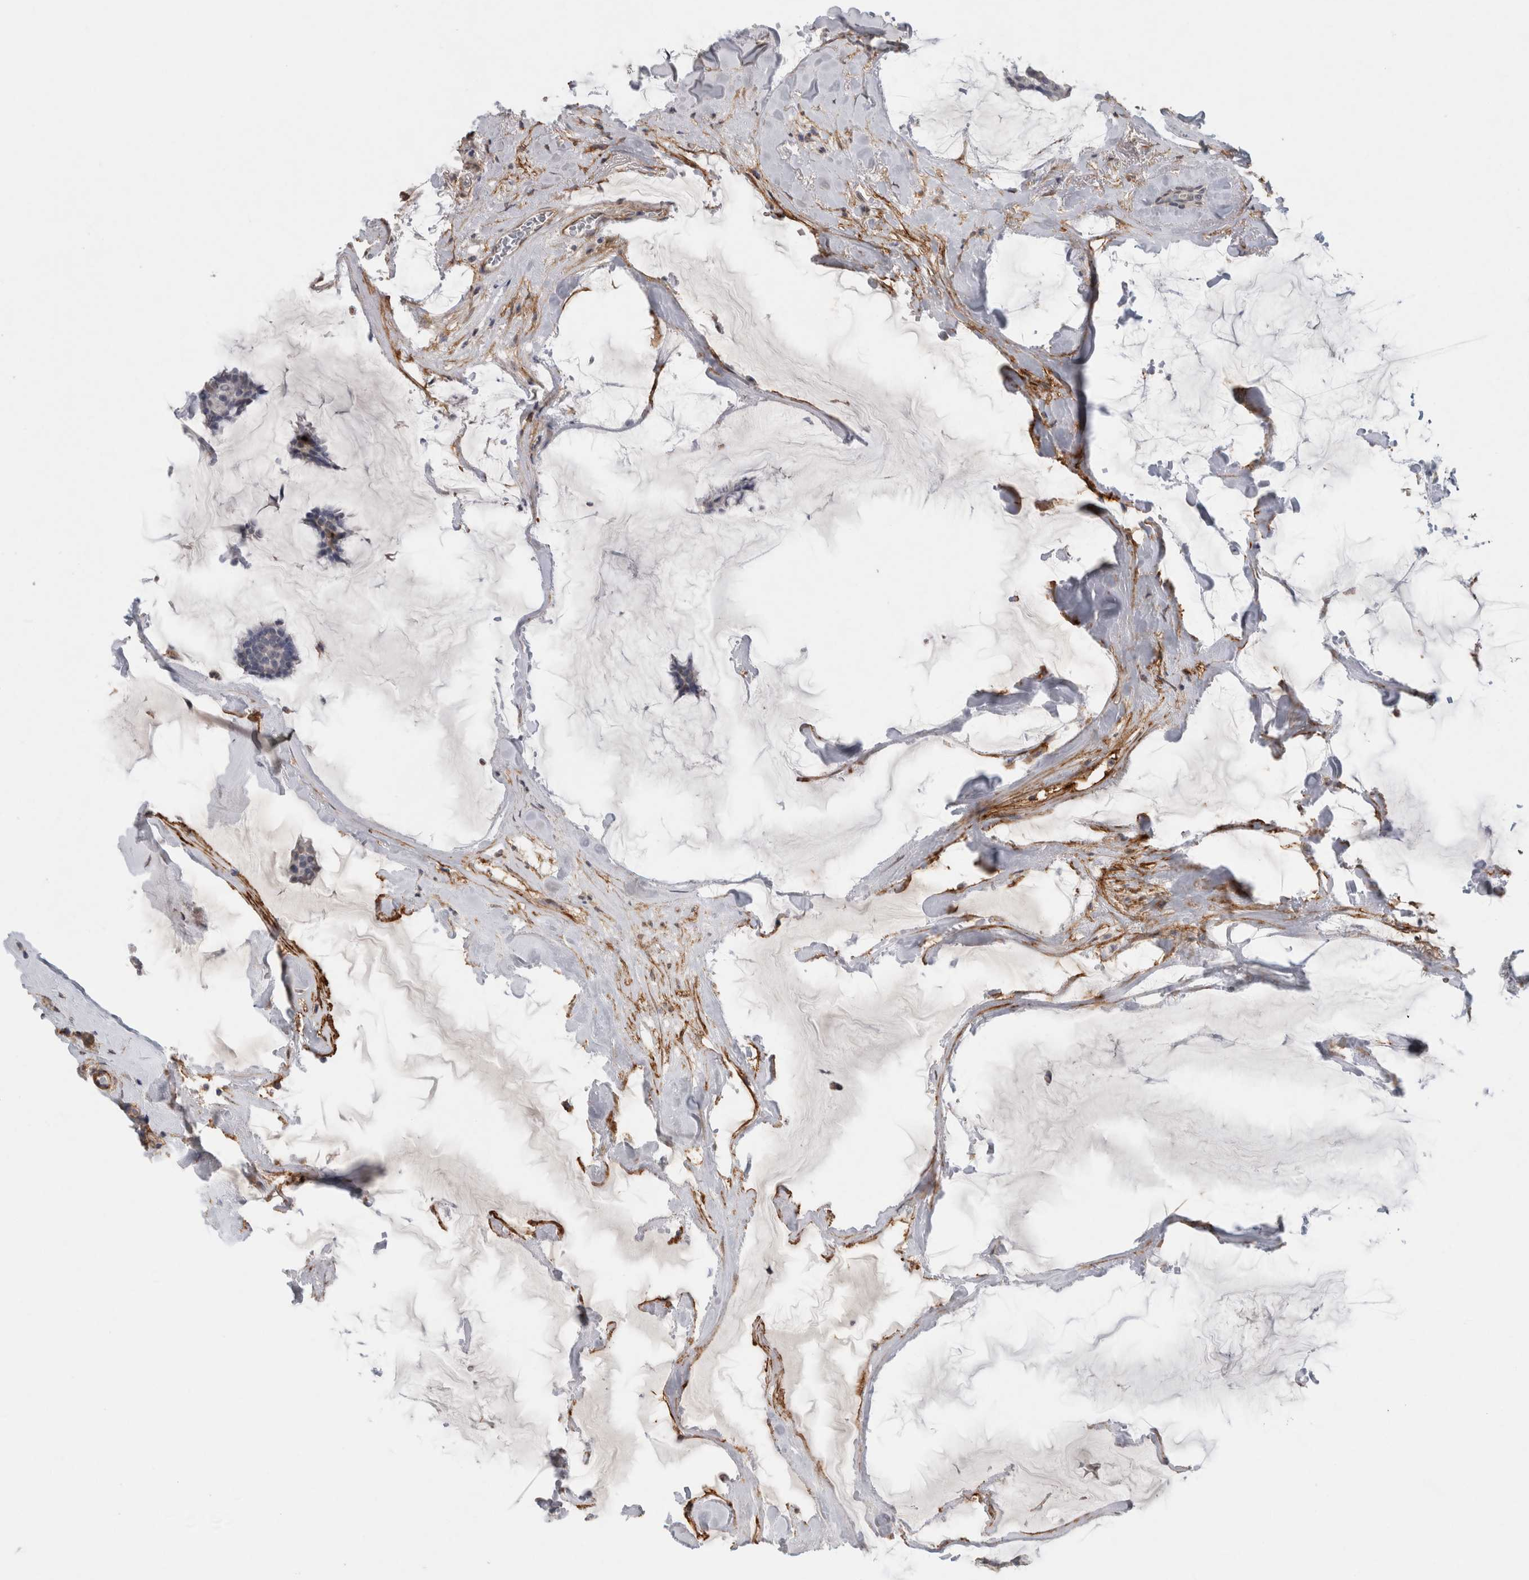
{"staining": {"intensity": "negative", "quantity": "none", "location": "none"}, "tissue": "breast cancer", "cell_type": "Tumor cells", "image_type": "cancer", "snomed": [{"axis": "morphology", "description": "Duct carcinoma"}, {"axis": "topography", "description": "Breast"}], "caption": "This is a image of IHC staining of infiltrating ductal carcinoma (breast), which shows no staining in tumor cells.", "gene": "RECK", "patient": {"sex": "female", "age": 93}}